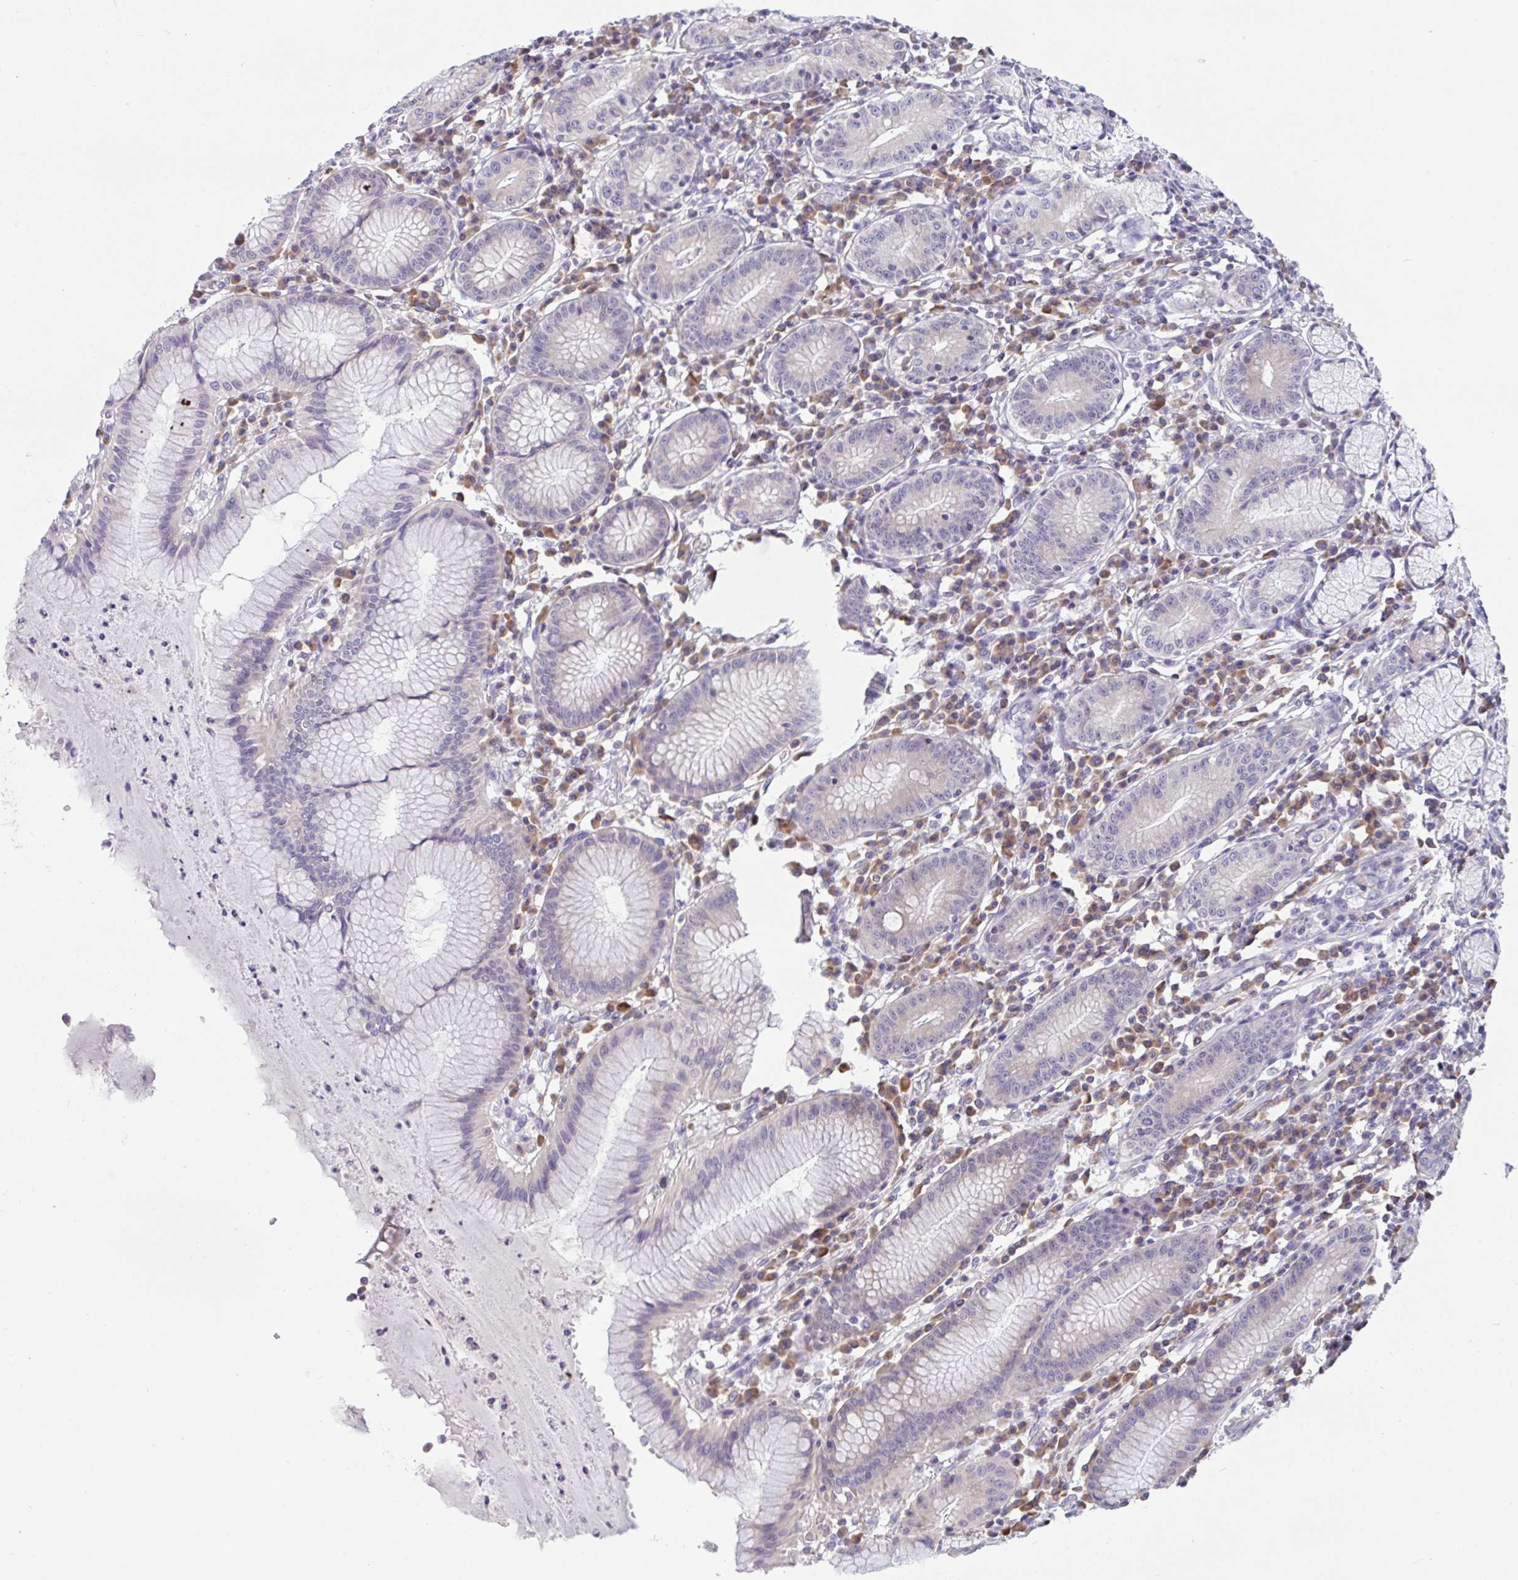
{"staining": {"intensity": "moderate", "quantity": "<25%", "location": "cytoplasmic/membranous"}, "tissue": "stomach", "cell_type": "Glandular cells", "image_type": "normal", "snomed": [{"axis": "morphology", "description": "Normal tissue, NOS"}, {"axis": "topography", "description": "Stomach"}], "caption": "A micrograph of human stomach stained for a protein demonstrates moderate cytoplasmic/membranous brown staining in glandular cells. (Stains: DAB (3,3'-diaminobenzidine) in brown, nuclei in blue, Microscopy: brightfield microscopy at high magnification).", "gene": "TMEM41A", "patient": {"sex": "male", "age": 55}}